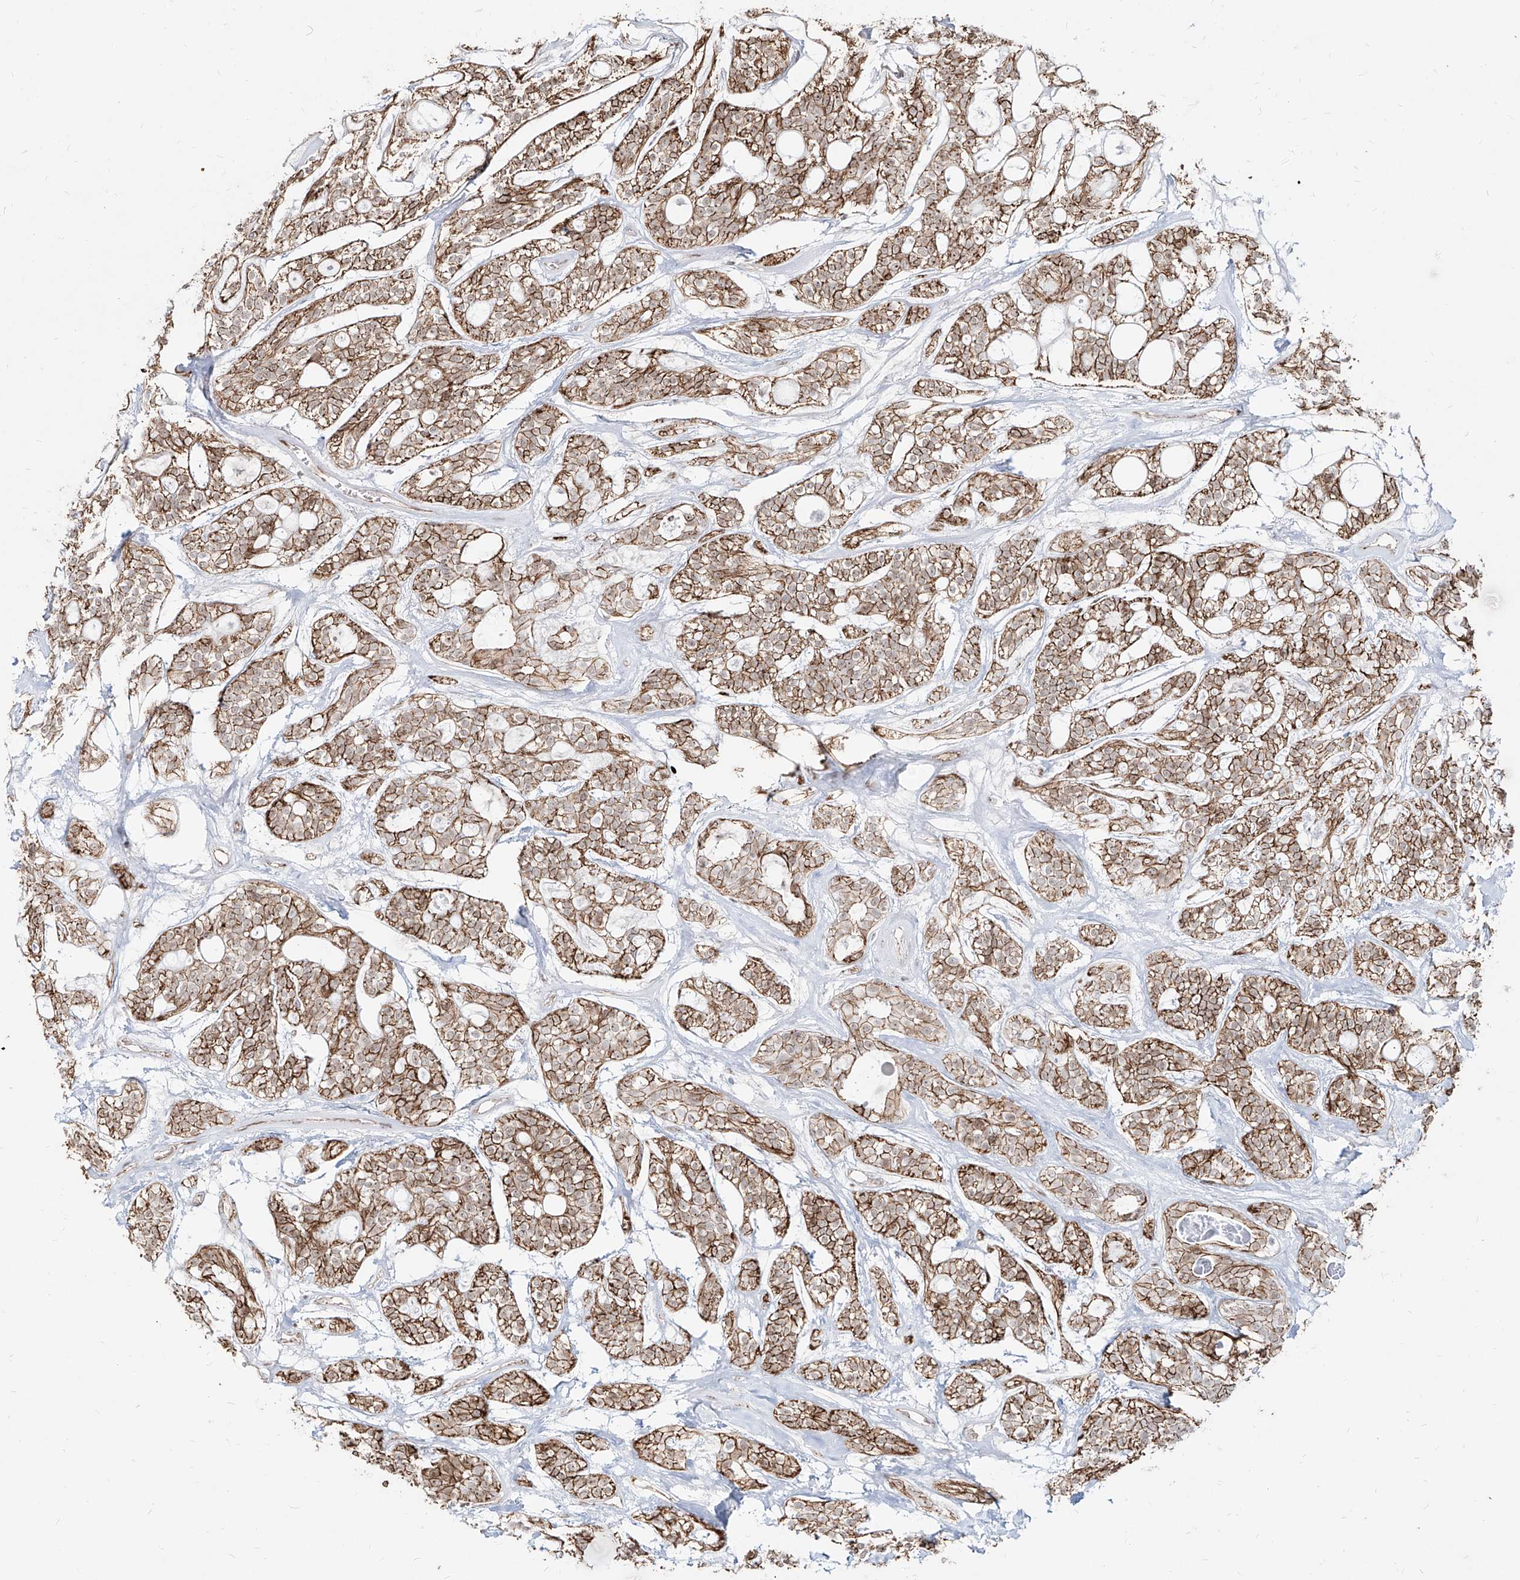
{"staining": {"intensity": "moderate", "quantity": ">75%", "location": "cytoplasmic/membranous"}, "tissue": "head and neck cancer", "cell_type": "Tumor cells", "image_type": "cancer", "snomed": [{"axis": "morphology", "description": "Adenocarcinoma, NOS"}, {"axis": "topography", "description": "Head-Neck"}], "caption": "Brown immunohistochemical staining in human head and neck adenocarcinoma exhibits moderate cytoplasmic/membranous positivity in about >75% of tumor cells. Using DAB (brown) and hematoxylin (blue) stains, captured at high magnification using brightfield microscopy.", "gene": "ZNF710", "patient": {"sex": "male", "age": 66}}